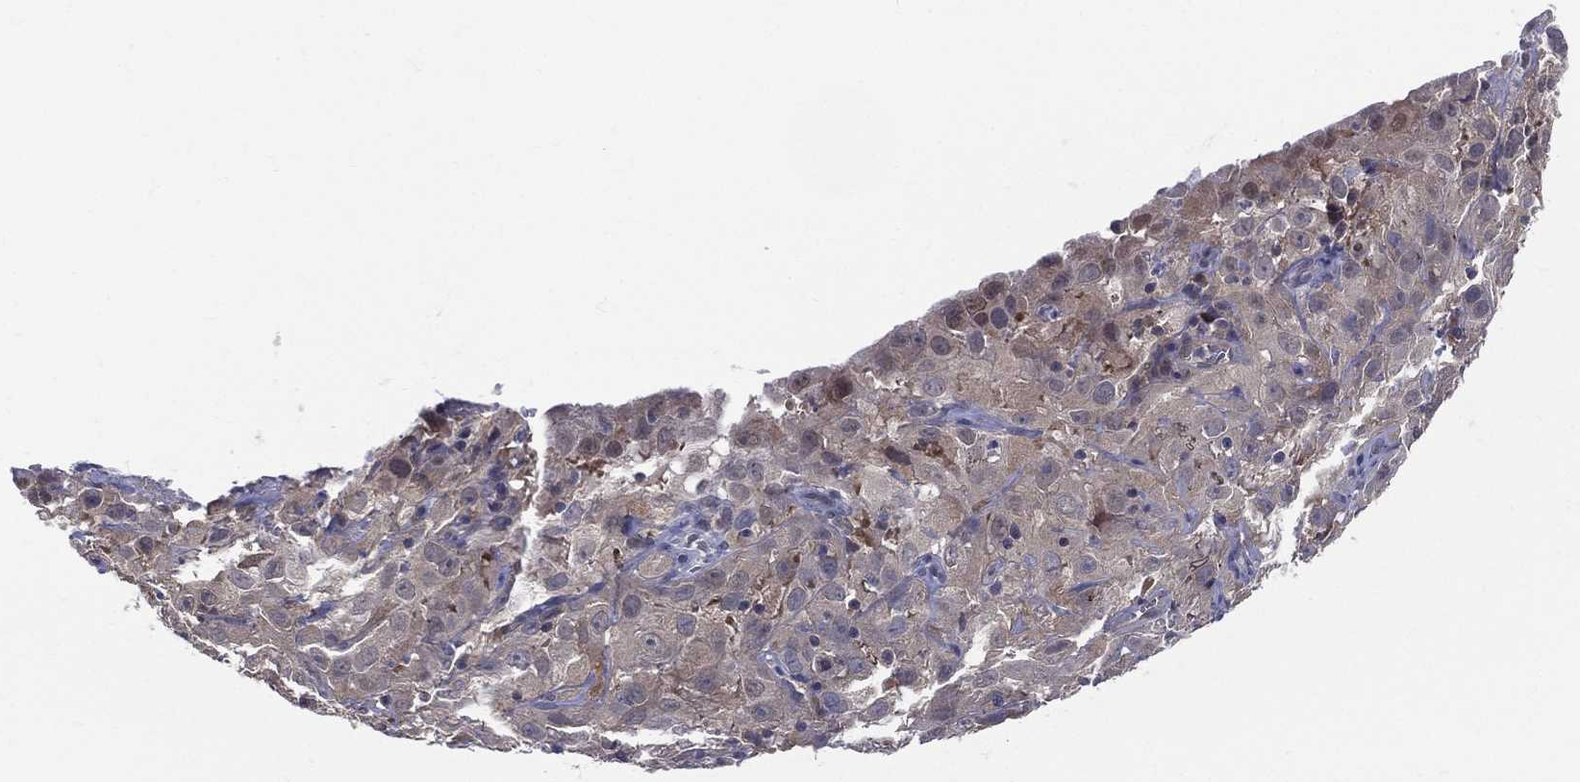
{"staining": {"intensity": "weak", "quantity": "<25%", "location": "cytoplasmic/membranous"}, "tissue": "cervical cancer", "cell_type": "Tumor cells", "image_type": "cancer", "snomed": [{"axis": "morphology", "description": "Squamous cell carcinoma, NOS"}, {"axis": "topography", "description": "Cervix"}], "caption": "This is an immunohistochemistry (IHC) photomicrograph of human cervical squamous cell carcinoma. There is no expression in tumor cells.", "gene": "DLG4", "patient": {"sex": "female", "age": 32}}